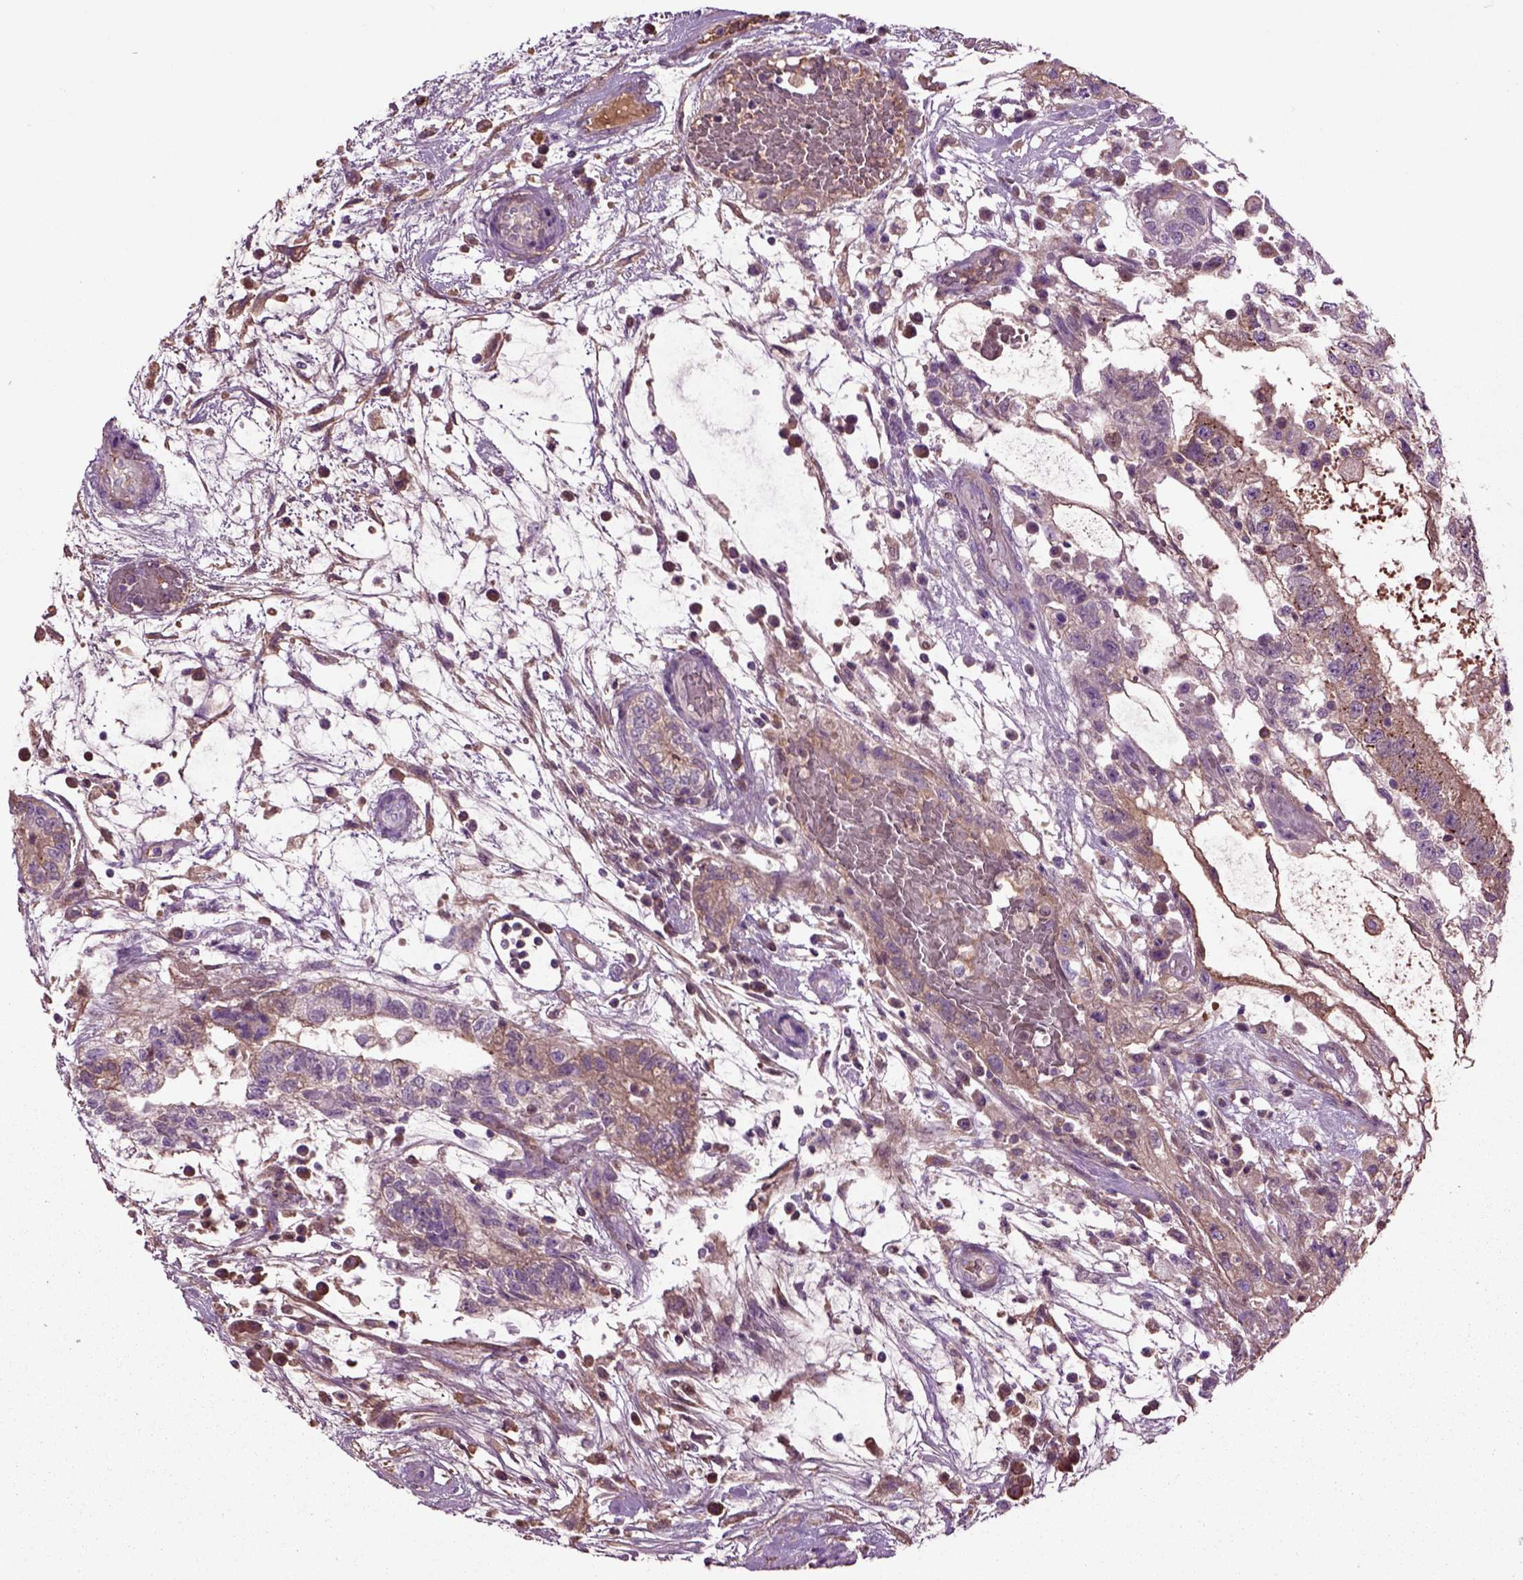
{"staining": {"intensity": "weak", "quantity": "25%-75%", "location": "cytoplasmic/membranous"}, "tissue": "testis cancer", "cell_type": "Tumor cells", "image_type": "cancer", "snomed": [{"axis": "morphology", "description": "Normal tissue, NOS"}, {"axis": "morphology", "description": "Carcinoma, Embryonal, NOS"}, {"axis": "topography", "description": "Testis"}, {"axis": "topography", "description": "Epididymis"}], "caption": "Immunohistochemistry (IHC) staining of testis embryonal carcinoma, which shows low levels of weak cytoplasmic/membranous positivity in about 25%-75% of tumor cells indicating weak cytoplasmic/membranous protein staining. The staining was performed using DAB (3,3'-diaminobenzidine) (brown) for protein detection and nuclei were counterstained in hematoxylin (blue).", "gene": "SPON1", "patient": {"sex": "male", "age": 32}}